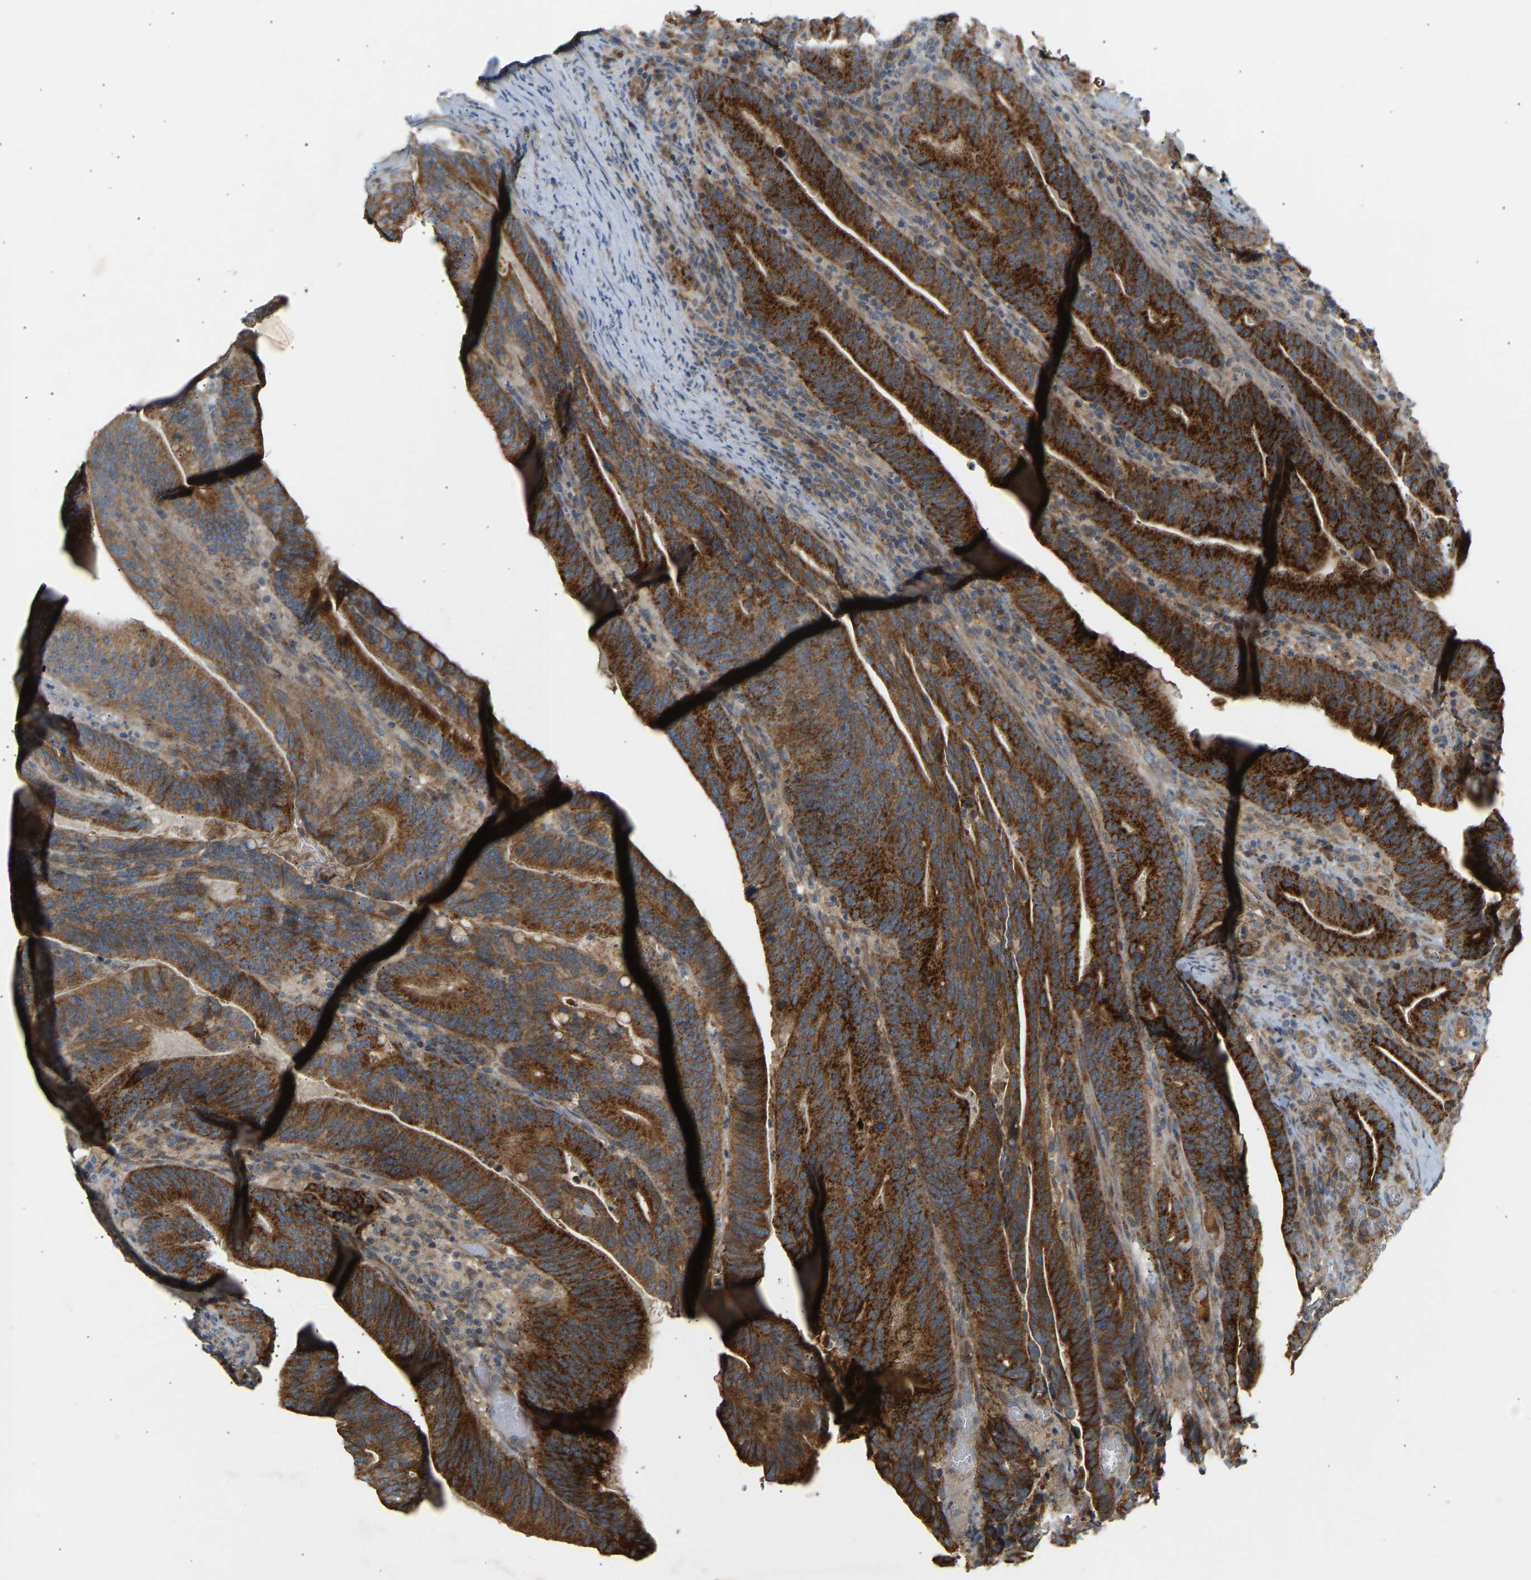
{"staining": {"intensity": "strong", "quantity": ">75%", "location": "cytoplasmic/membranous"}, "tissue": "colorectal cancer", "cell_type": "Tumor cells", "image_type": "cancer", "snomed": [{"axis": "morphology", "description": "Adenocarcinoma, NOS"}, {"axis": "topography", "description": "Colon"}], "caption": "High-power microscopy captured an IHC micrograph of colorectal adenocarcinoma, revealing strong cytoplasmic/membranous expression in approximately >75% of tumor cells. (DAB (3,3'-diaminobenzidine) IHC, brown staining for protein, blue staining for nuclei).", "gene": "PTCD1", "patient": {"sex": "female", "age": 66}}